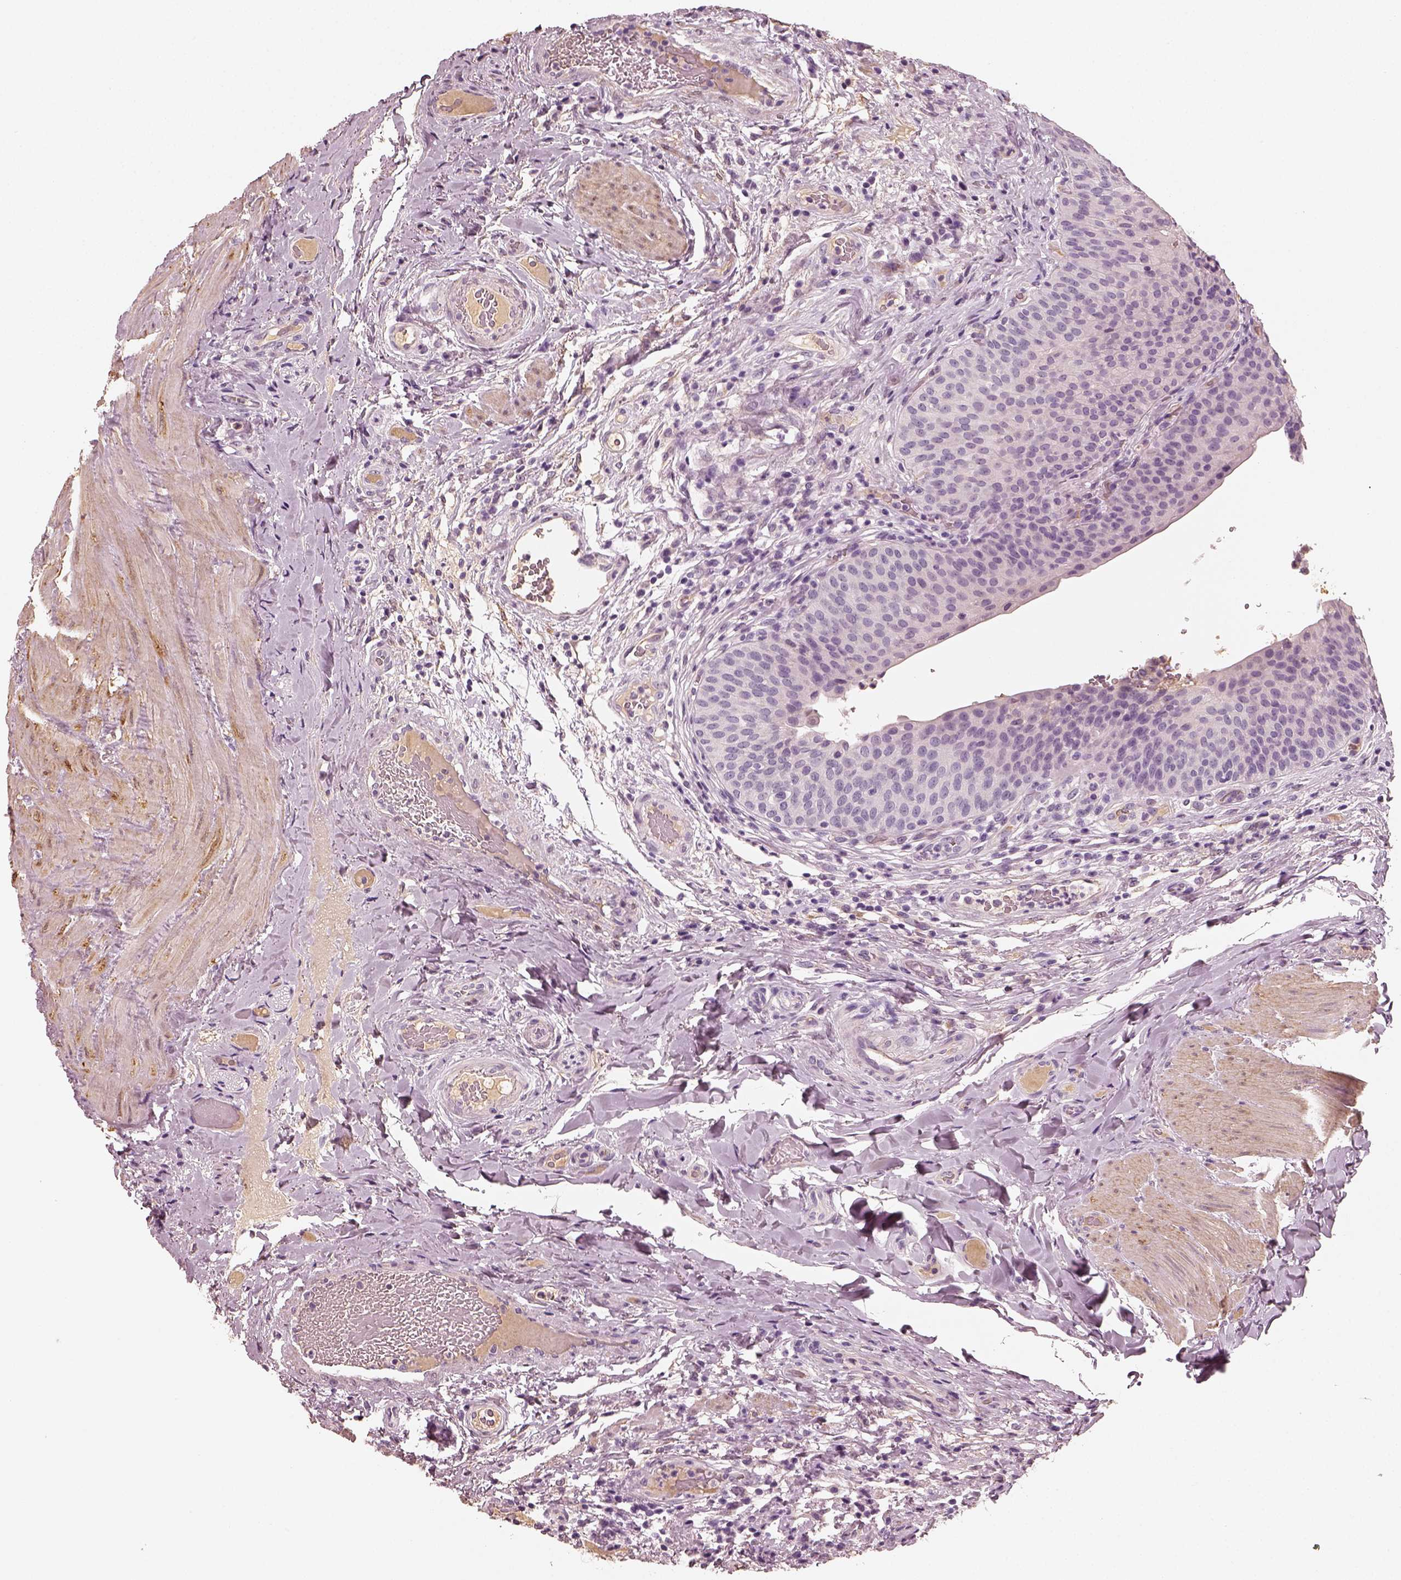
{"staining": {"intensity": "negative", "quantity": "none", "location": "none"}, "tissue": "urinary bladder", "cell_type": "Urothelial cells", "image_type": "normal", "snomed": [{"axis": "morphology", "description": "Normal tissue, NOS"}, {"axis": "topography", "description": "Urinary bladder"}], "caption": "This photomicrograph is of benign urinary bladder stained with immunohistochemistry (IHC) to label a protein in brown with the nuclei are counter-stained blue. There is no staining in urothelial cells.", "gene": "RS1", "patient": {"sex": "male", "age": 66}}